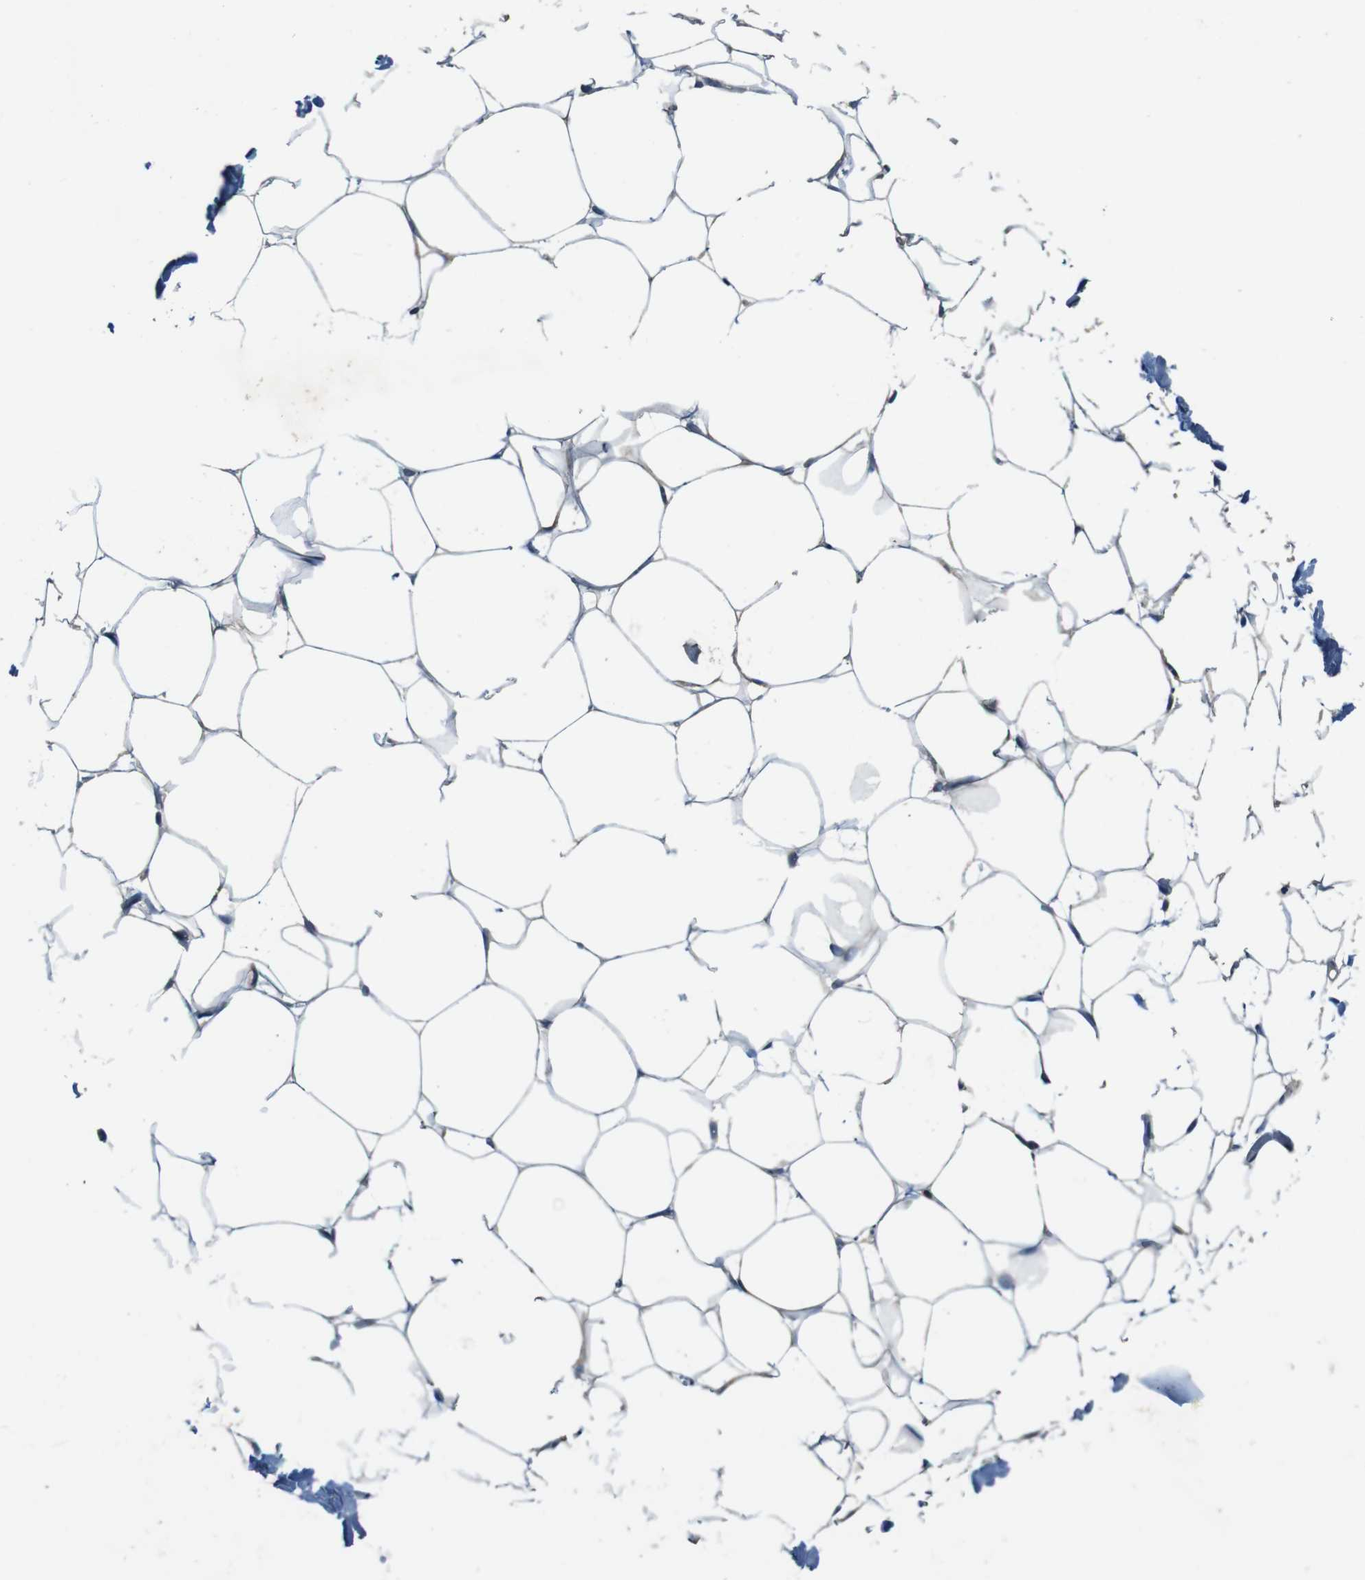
{"staining": {"intensity": "negative", "quantity": "none", "location": "none"}, "tissue": "adipose tissue", "cell_type": "Adipocytes", "image_type": "normal", "snomed": [{"axis": "morphology", "description": "Normal tissue, NOS"}, {"axis": "topography", "description": "Breast"}, {"axis": "topography", "description": "Adipose tissue"}], "caption": "High power microscopy image of an IHC image of unremarkable adipose tissue, revealing no significant positivity in adipocytes.", "gene": "MOGAT3", "patient": {"sex": "female", "age": 25}}